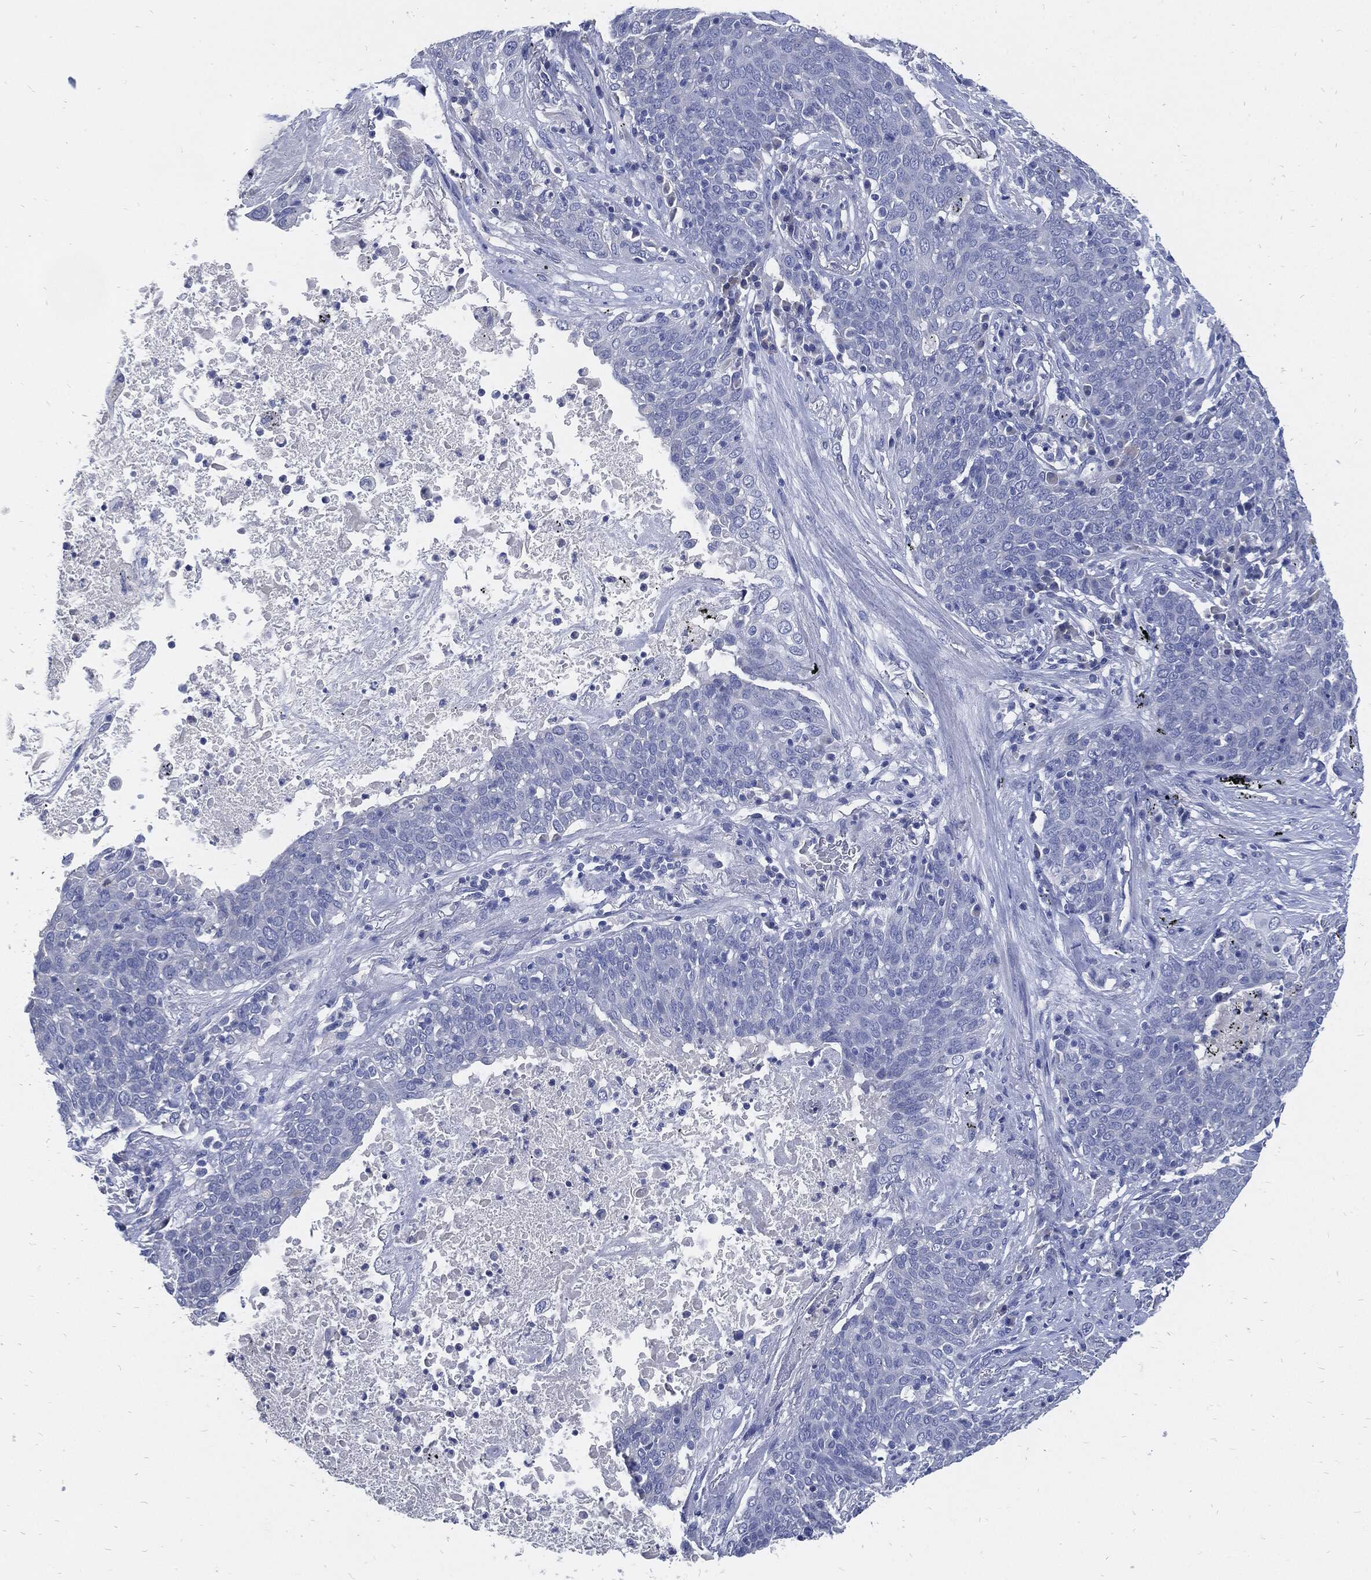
{"staining": {"intensity": "negative", "quantity": "none", "location": "none"}, "tissue": "lung cancer", "cell_type": "Tumor cells", "image_type": "cancer", "snomed": [{"axis": "morphology", "description": "Squamous cell carcinoma, NOS"}, {"axis": "topography", "description": "Lung"}], "caption": "Lung squamous cell carcinoma was stained to show a protein in brown. There is no significant staining in tumor cells.", "gene": "FABP4", "patient": {"sex": "male", "age": 82}}